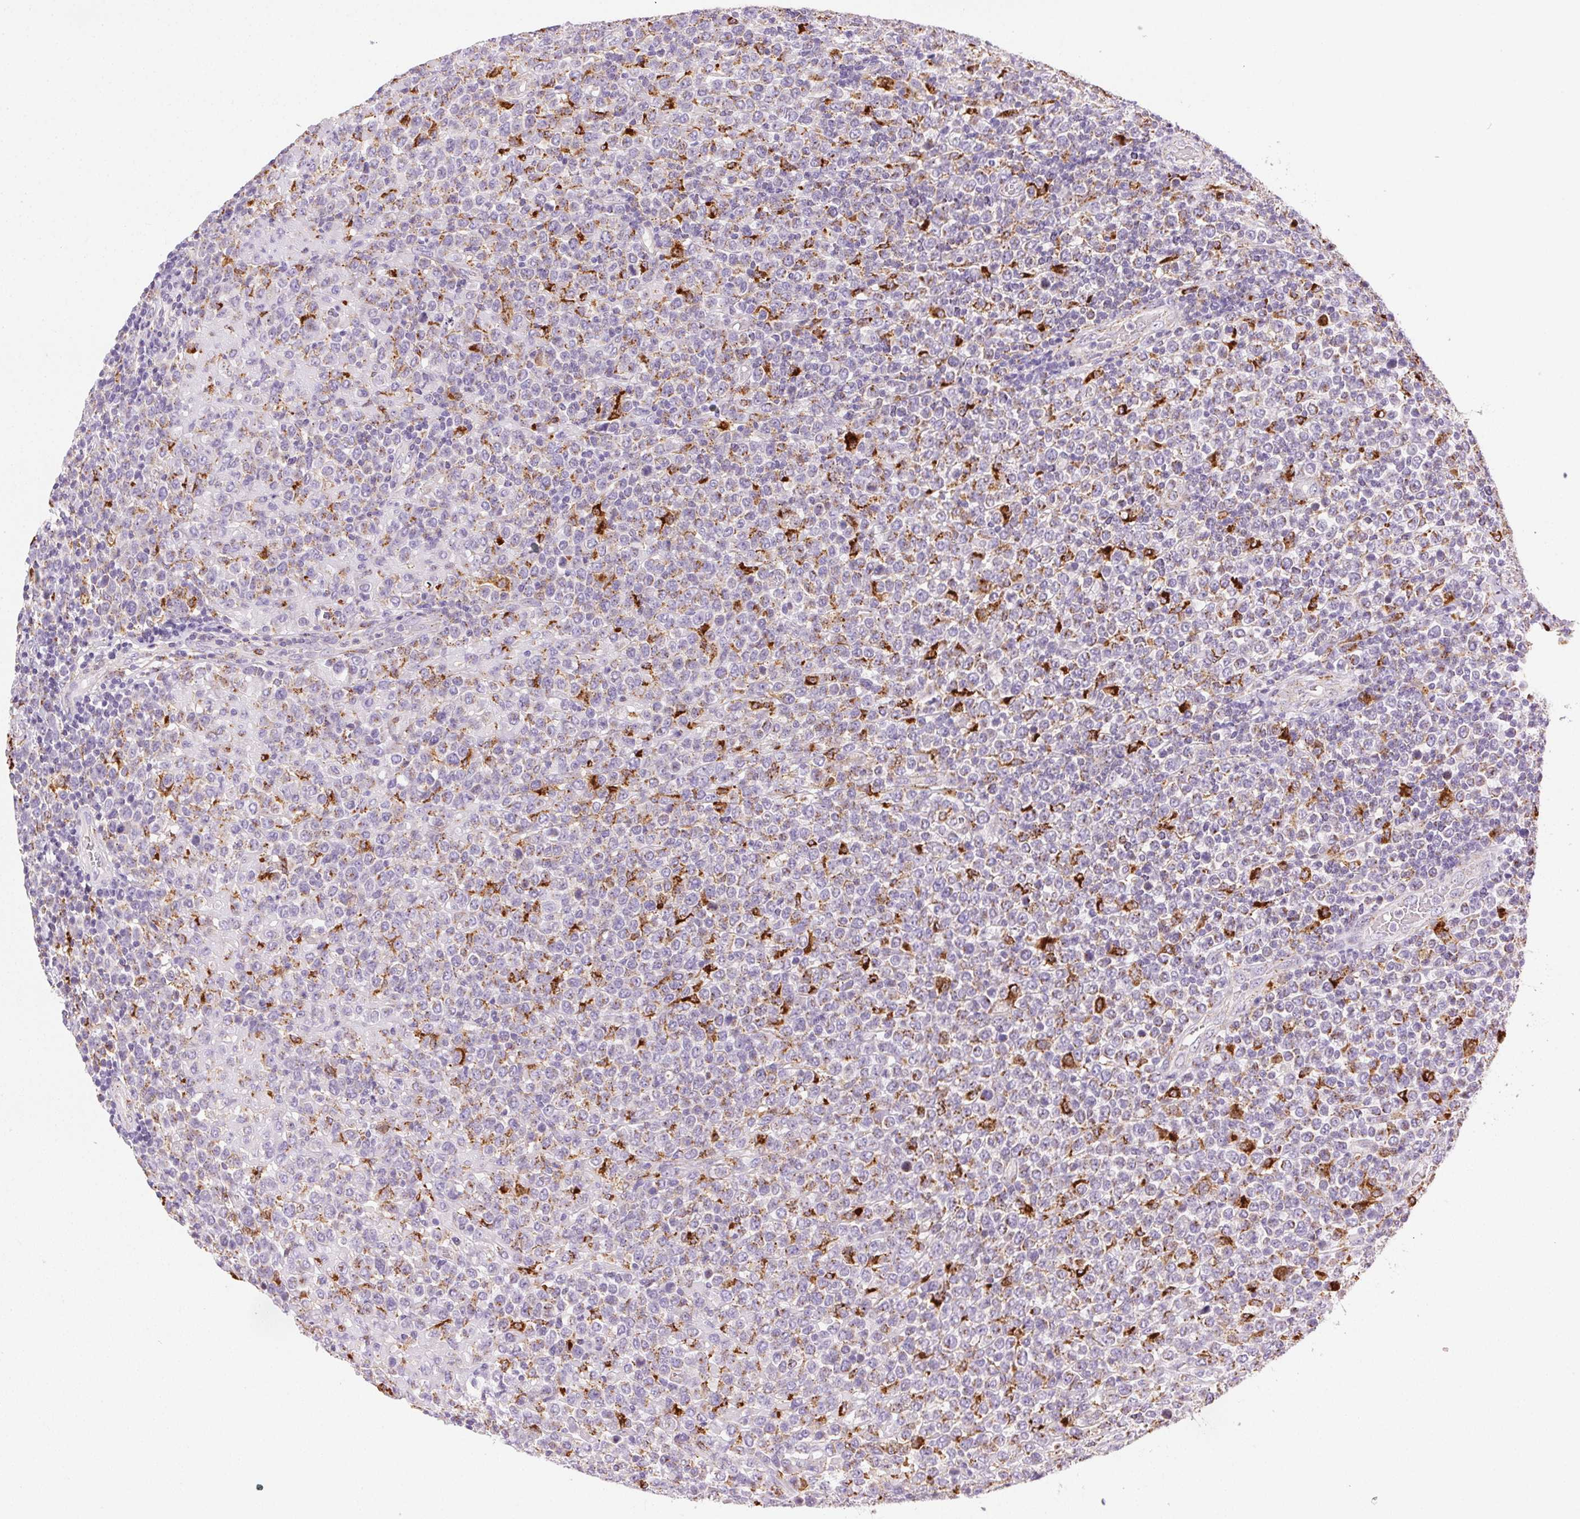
{"staining": {"intensity": "negative", "quantity": "none", "location": "none"}, "tissue": "lymphoma", "cell_type": "Tumor cells", "image_type": "cancer", "snomed": [{"axis": "morphology", "description": "Malignant lymphoma, non-Hodgkin's type, High grade"}, {"axis": "topography", "description": "Soft tissue"}], "caption": "Immunohistochemistry image of high-grade malignant lymphoma, non-Hodgkin's type stained for a protein (brown), which exhibits no positivity in tumor cells. (DAB (3,3'-diaminobenzidine) immunohistochemistry (IHC) with hematoxylin counter stain).", "gene": "SCPEP1", "patient": {"sex": "female", "age": 56}}